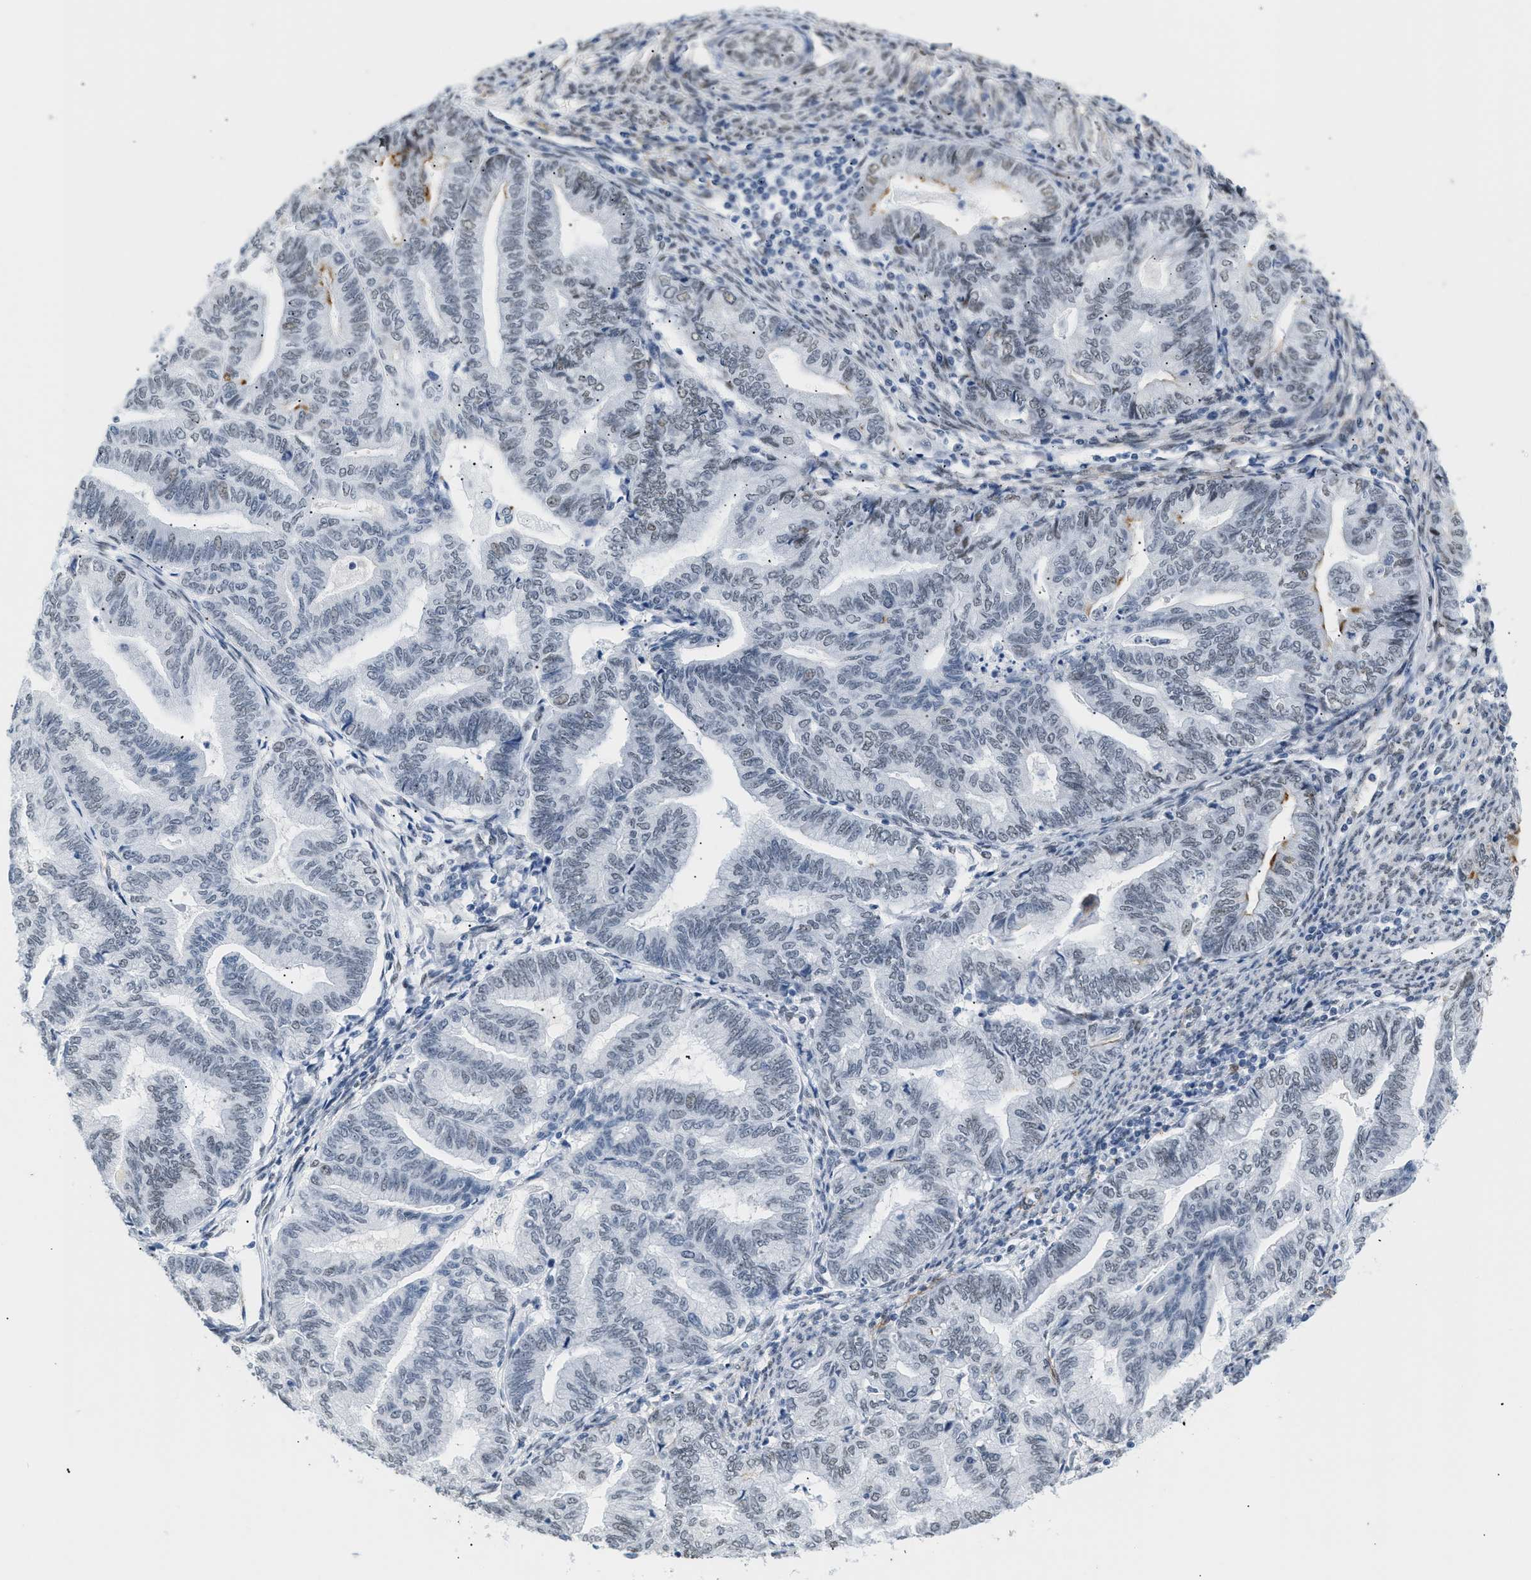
{"staining": {"intensity": "moderate", "quantity": "<25%", "location": "cytoplasmic/membranous"}, "tissue": "endometrial cancer", "cell_type": "Tumor cells", "image_type": "cancer", "snomed": [{"axis": "morphology", "description": "Adenocarcinoma, NOS"}, {"axis": "topography", "description": "Endometrium"}], "caption": "Adenocarcinoma (endometrial) tissue displays moderate cytoplasmic/membranous positivity in about <25% of tumor cells, visualized by immunohistochemistry.", "gene": "ELN", "patient": {"sex": "female", "age": 79}}